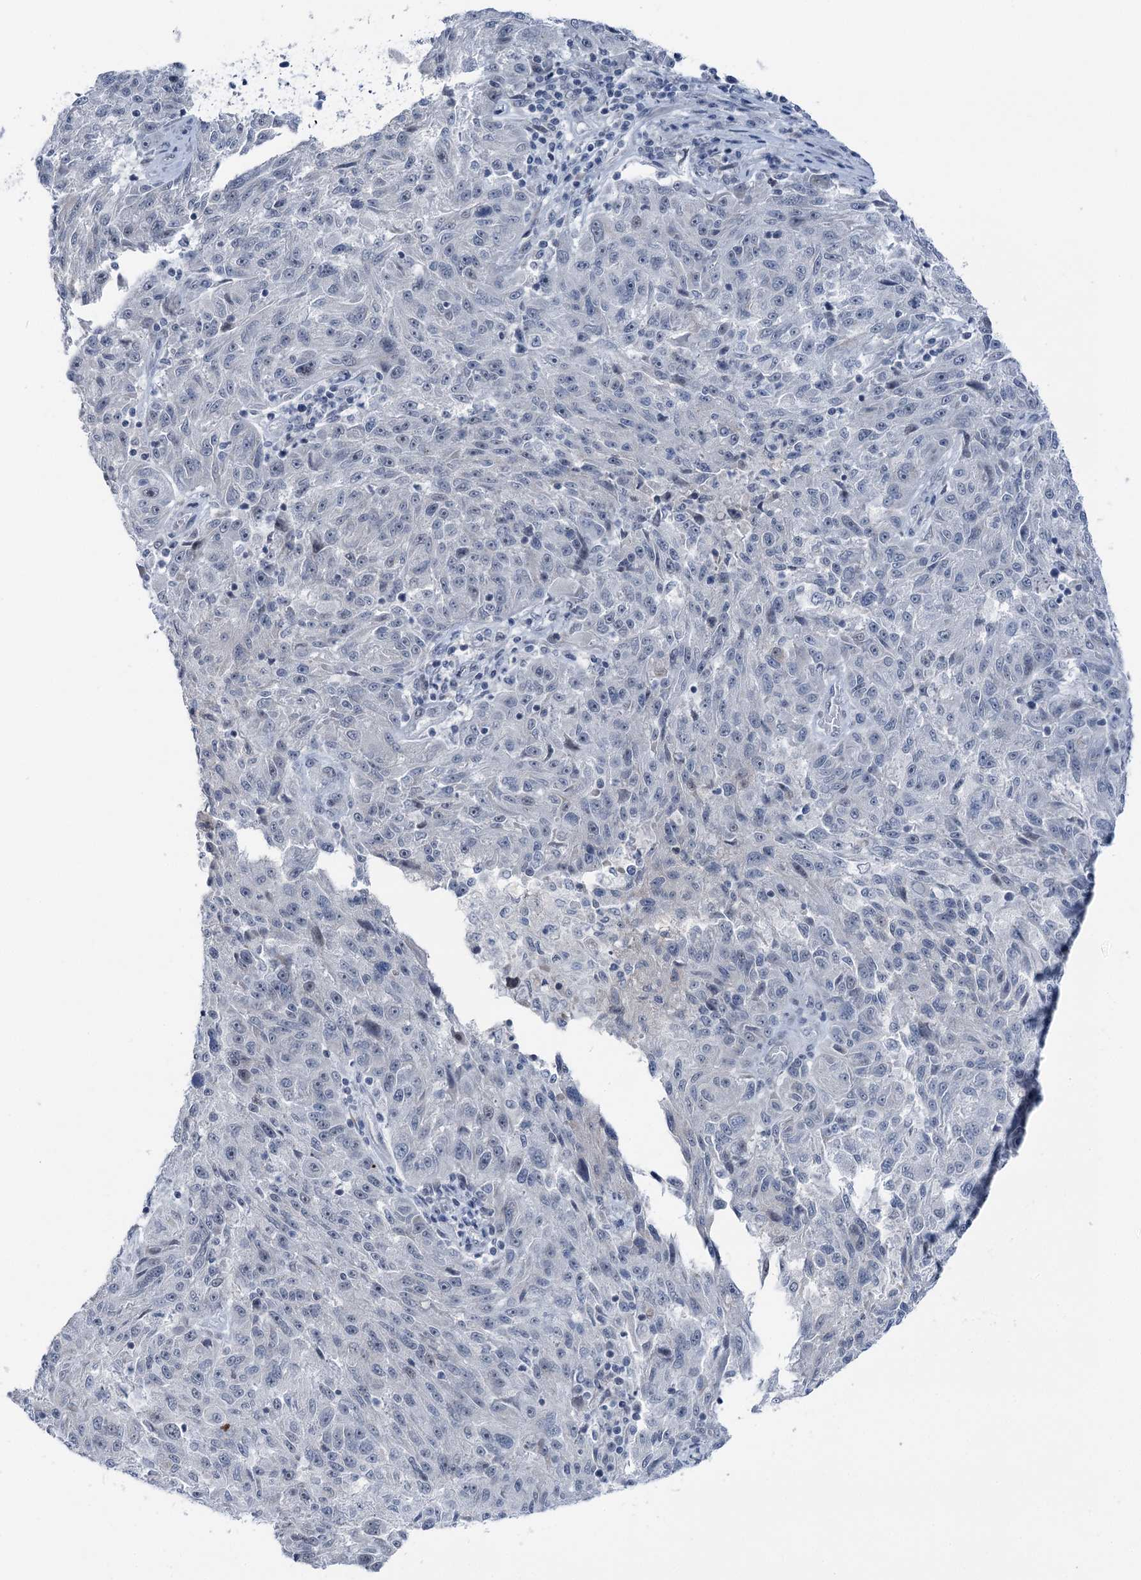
{"staining": {"intensity": "negative", "quantity": "none", "location": "none"}, "tissue": "melanoma", "cell_type": "Tumor cells", "image_type": "cancer", "snomed": [{"axis": "morphology", "description": "Malignant melanoma, NOS"}, {"axis": "topography", "description": "Skin"}], "caption": "Malignant melanoma was stained to show a protein in brown. There is no significant staining in tumor cells.", "gene": "STEEP1", "patient": {"sex": "male", "age": 53}}